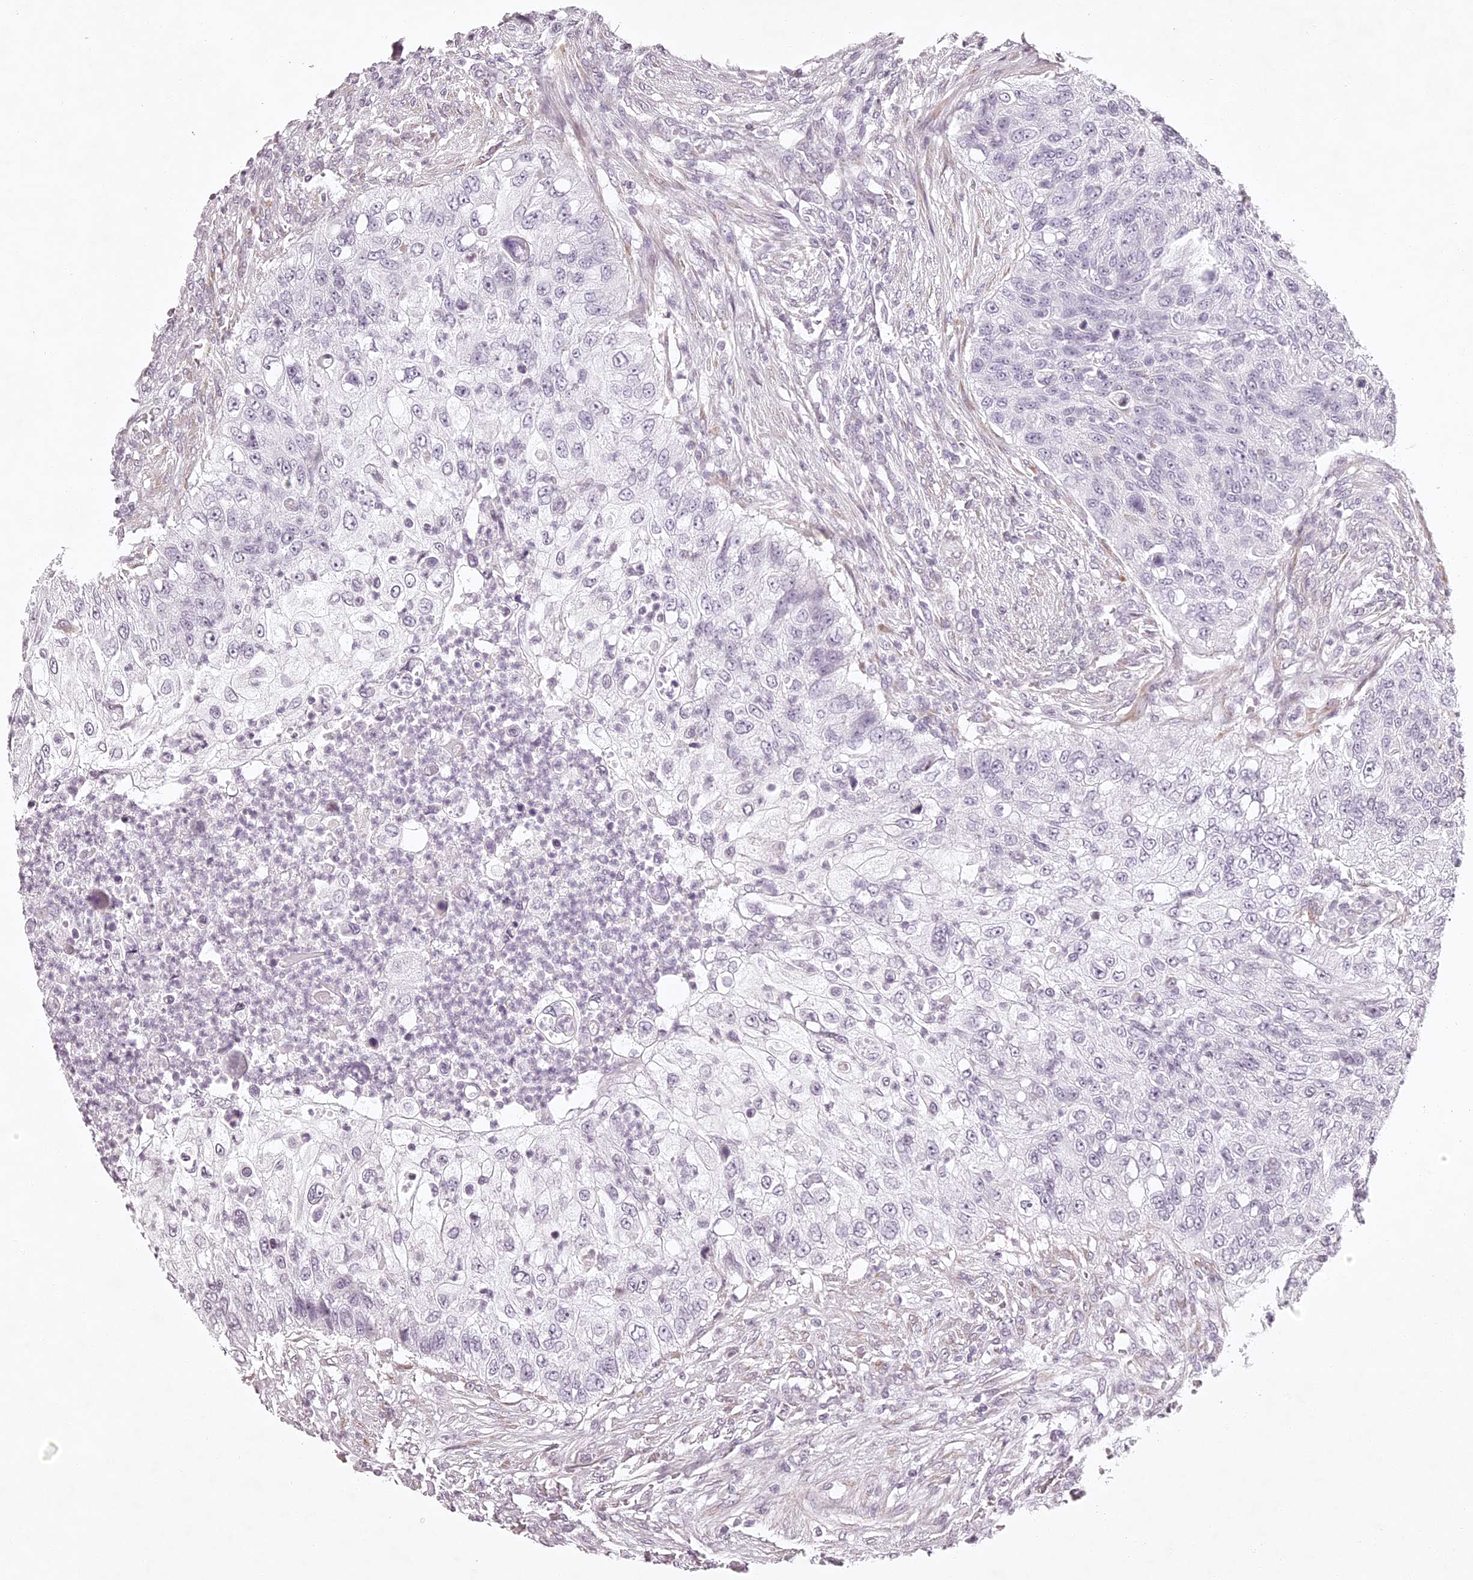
{"staining": {"intensity": "negative", "quantity": "none", "location": "none"}, "tissue": "urothelial cancer", "cell_type": "Tumor cells", "image_type": "cancer", "snomed": [{"axis": "morphology", "description": "Urothelial carcinoma, High grade"}, {"axis": "topography", "description": "Urinary bladder"}], "caption": "This photomicrograph is of urothelial carcinoma (high-grade) stained with IHC to label a protein in brown with the nuclei are counter-stained blue. There is no positivity in tumor cells. (Immunohistochemistry, brightfield microscopy, high magnification).", "gene": "ELAPOR1", "patient": {"sex": "female", "age": 60}}